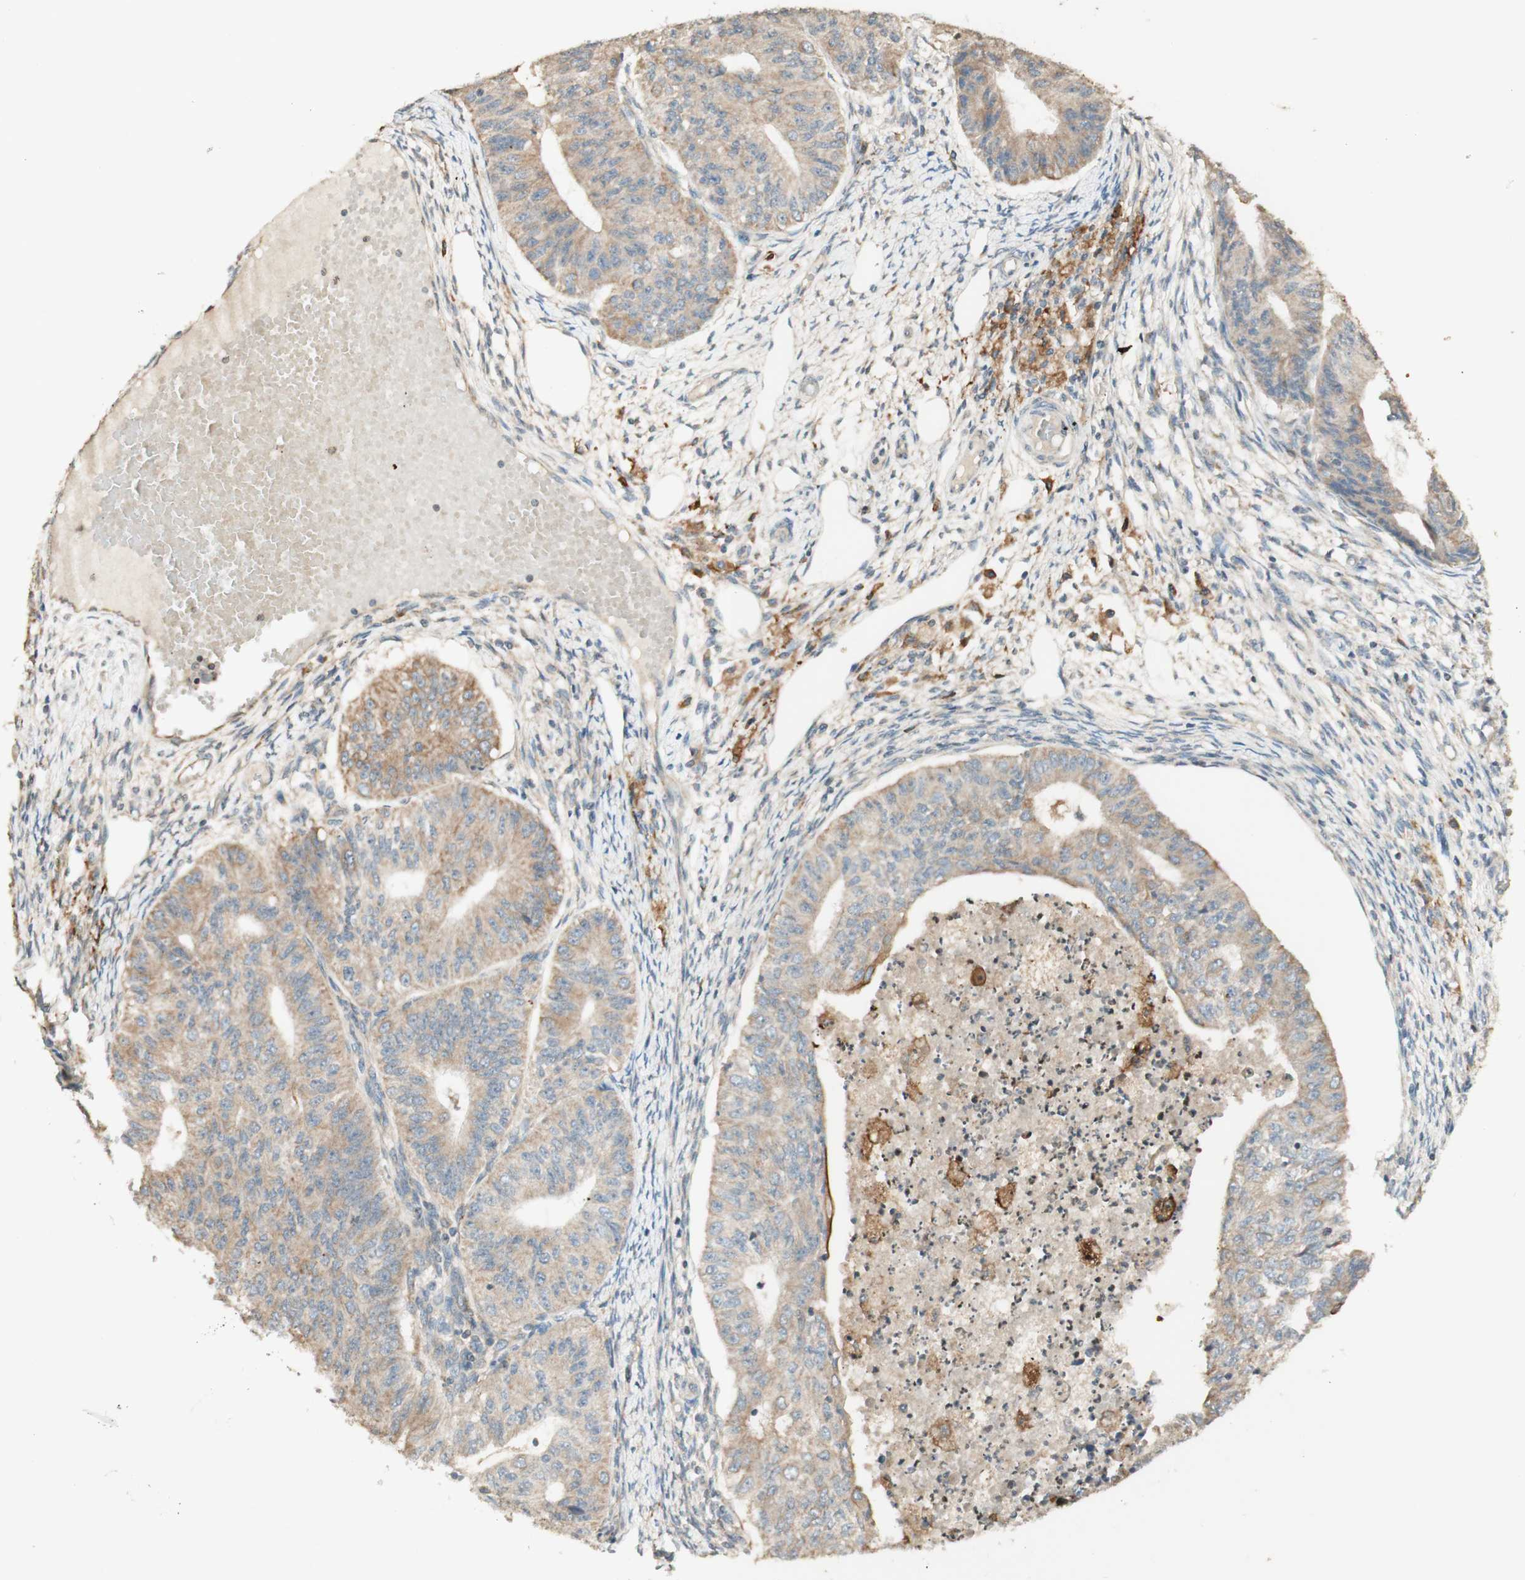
{"staining": {"intensity": "weak", "quantity": ">75%", "location": "cytoplasmic/membranous"}, "tissue": "endometrial cancer", "cell_type": "Tumor cells", "image_type": "cancer", "snomed": [{"axis": "morphology", "description": "Adenocarcinoma, NOS"}, {"axis": "topography", "description": "Endometrium"}], "caption": "About >75% of tumor cells in human endometrial adenocarcinoma reveal weak cytoplasmic/membranous protein positivity as visualized by brown immunohistochemical staining.", "gene": "CLCN2", "patient": {"sex": "female", "age": 32}}